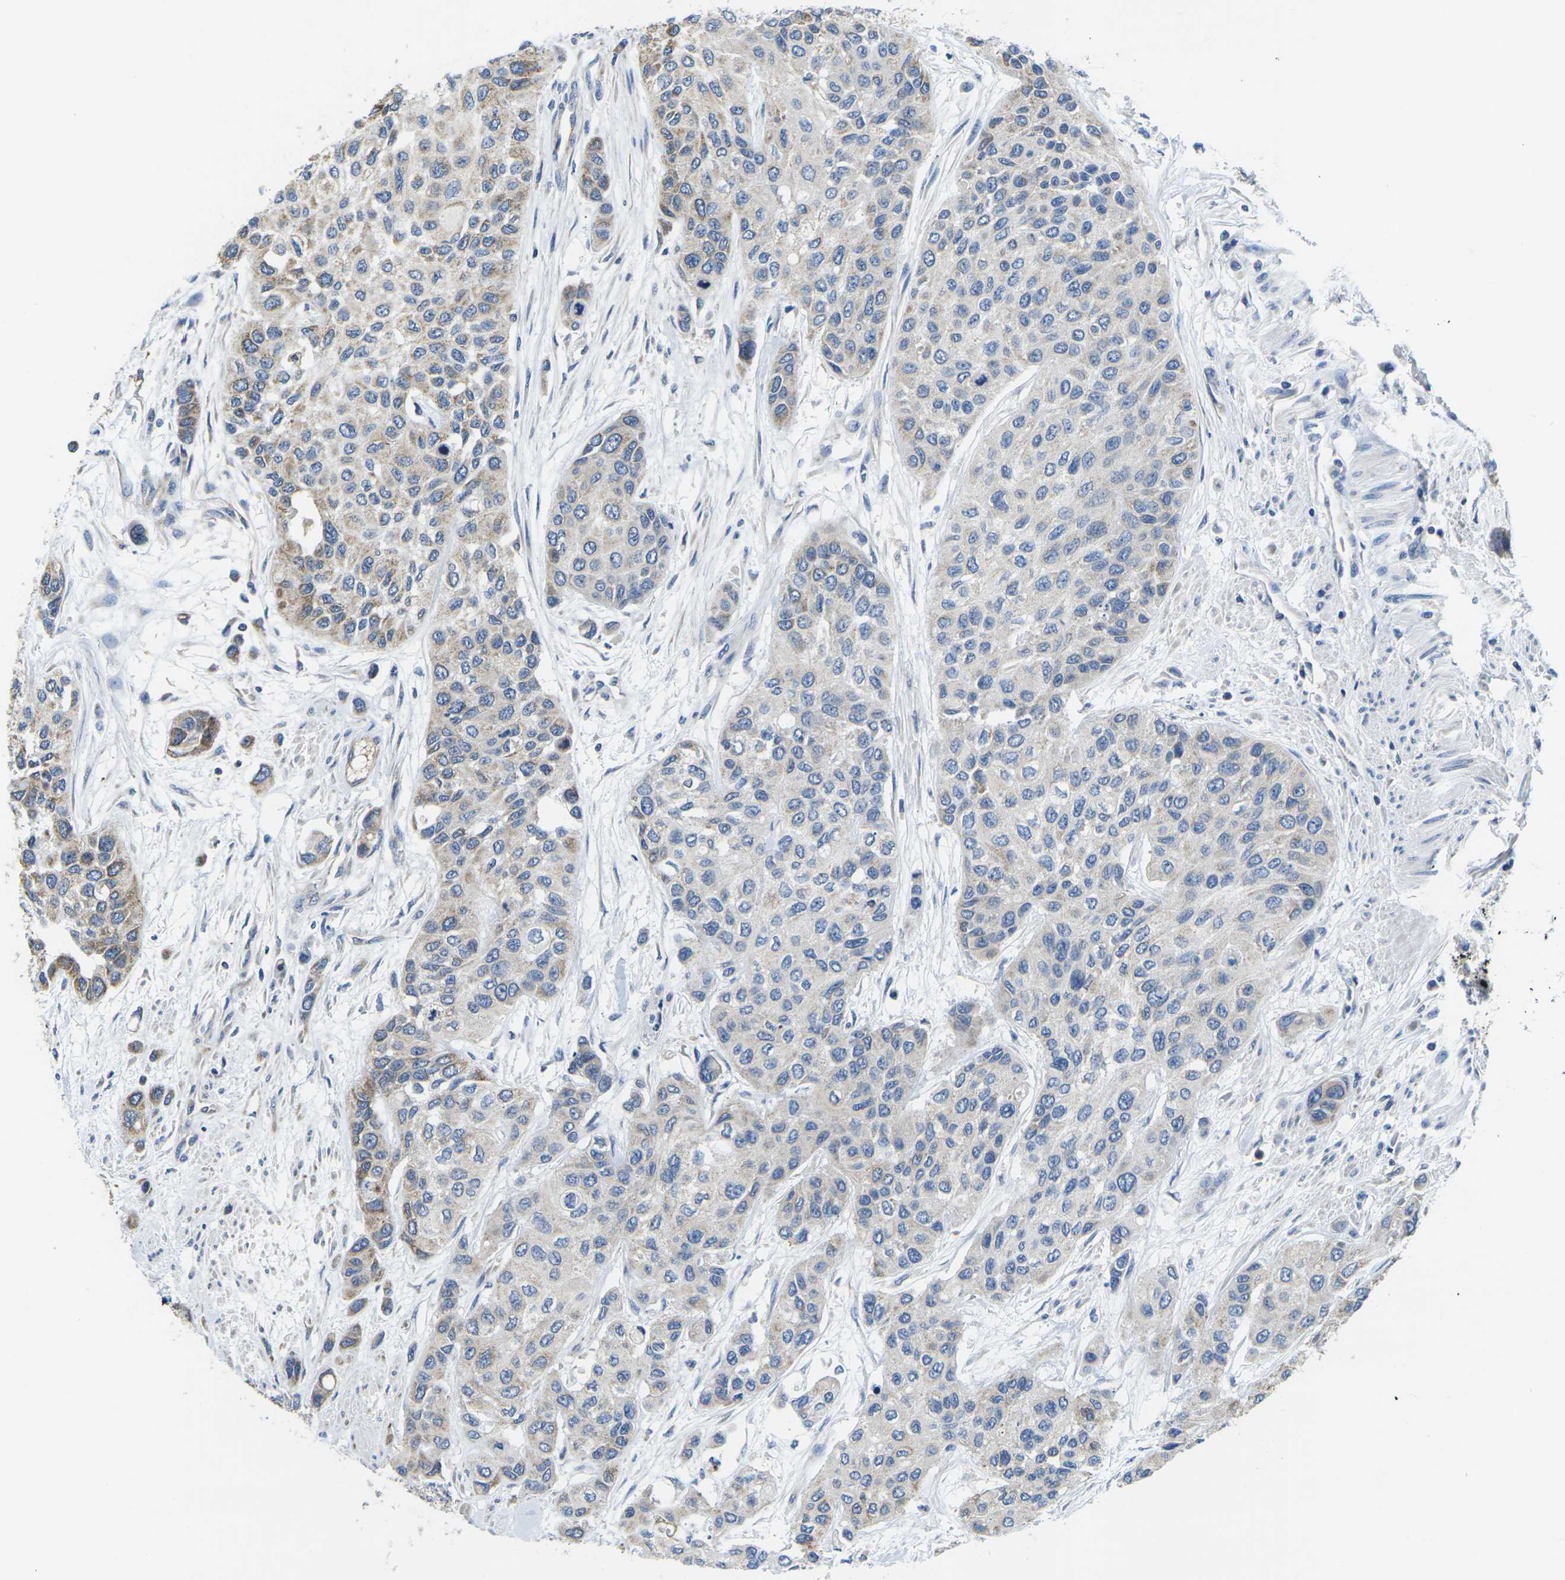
{"staining": {"intensity": "weak", "quantity": "<25%", "location": "cytoplasmic/membranous"}, "tissue": "urothelial cancer", "cell_type": "Tumor cells", "image_type": "cancer", "snomed": [{"axis": "morphology", "description": "Urothelial carcinoma, High grade"}, {"axis": "topography", "description": "Urinary bladder"}], "caption": "Tumor cells show no significant protein expression in urothelial cancer.", "gene": "TMEFF2", "patient": {"sex": "female", "age": 56}}